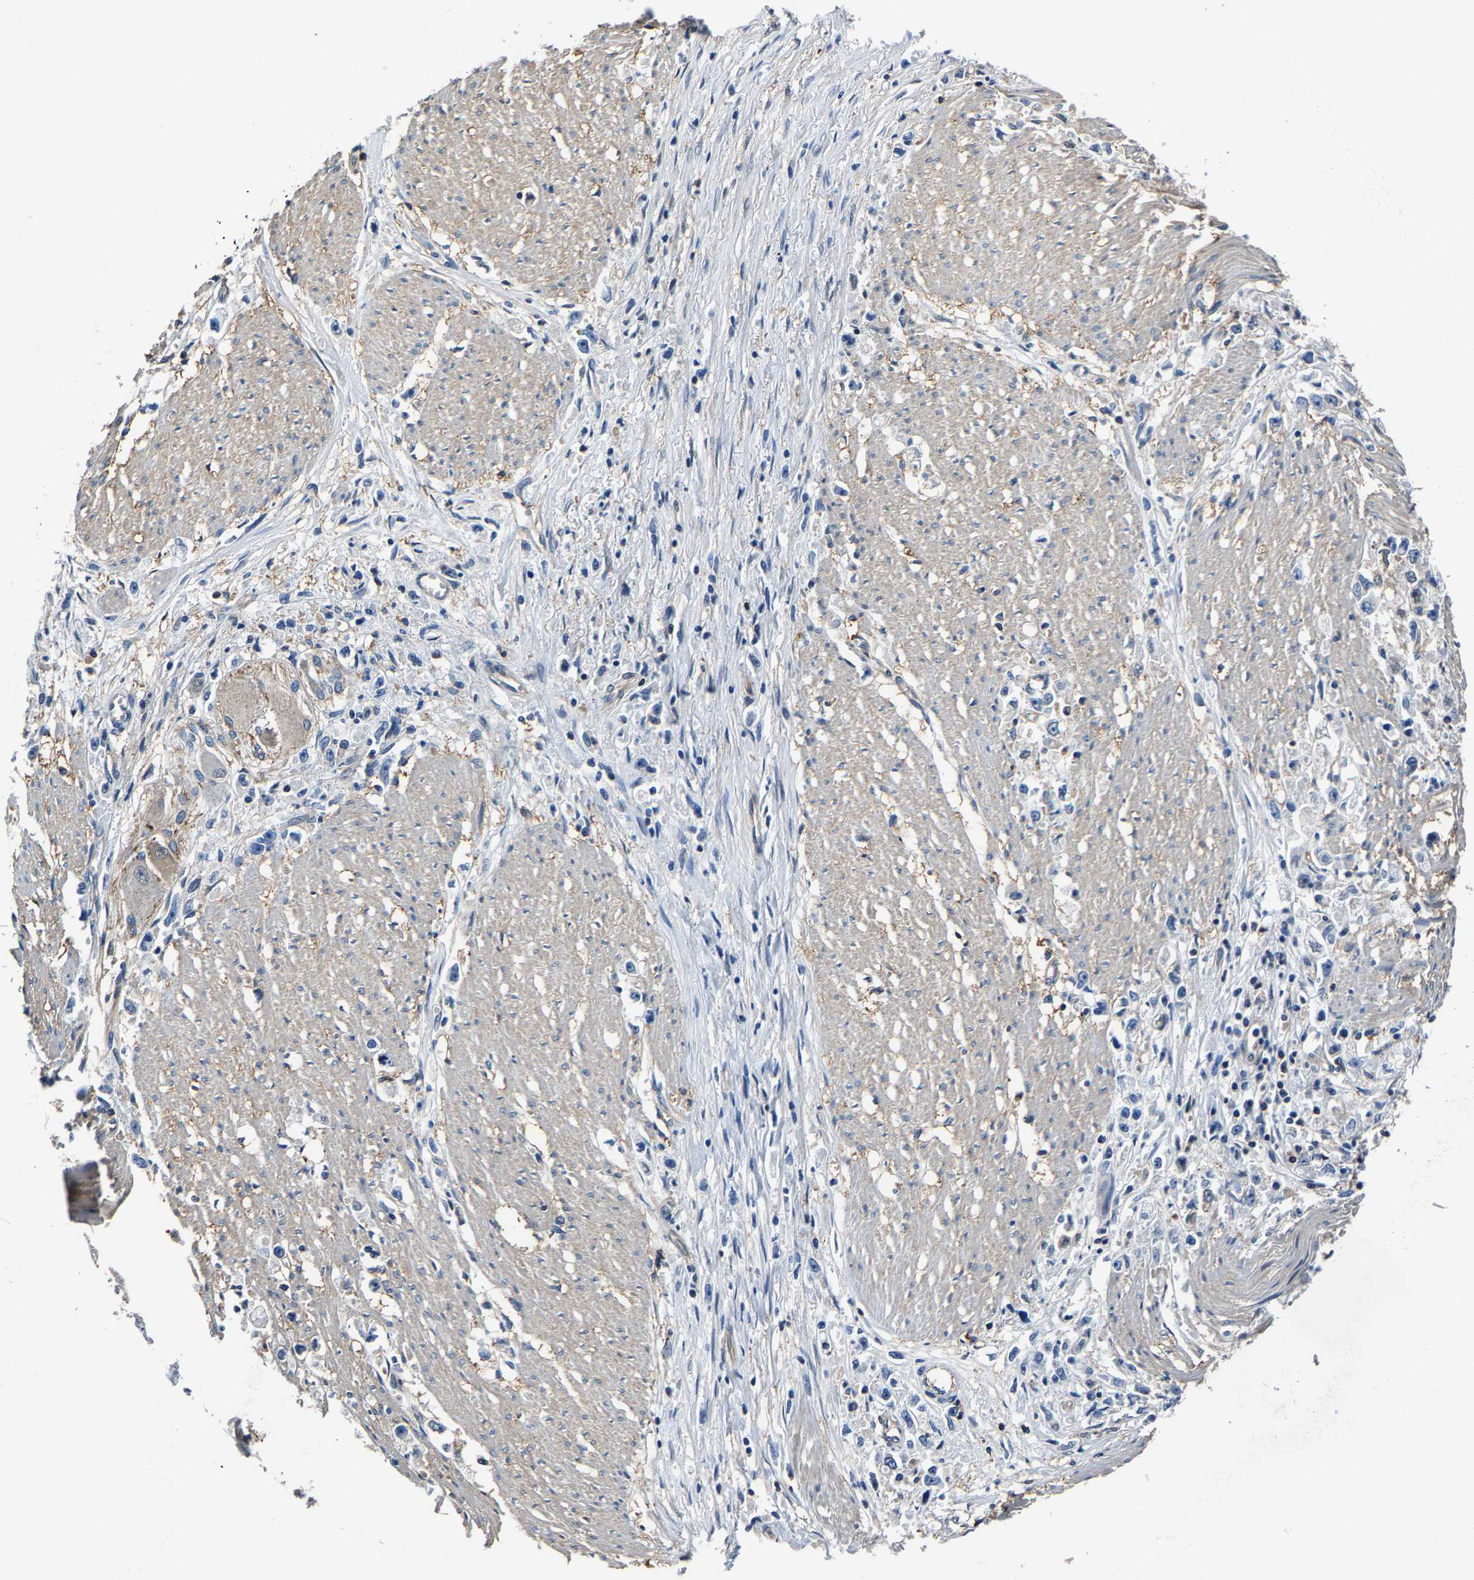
{"staining": {"intensity": "negative", "quantity": "none", "location": "none"}, "tissue": "stomach cancer", "cell_type": "Tumor cells", "image_type": "cancer", "snomed": [{"axis": "morphology", "description": "Adenocarcinoma, NOS"}, {"axis": "topography", "description": "Stomach"}], "caption": "Immunohistochemistry micrograph of stomach adenocarcinoma stained for a protein (brown), which shows no expression in tumor cells.", "gene": "ALDOB", "patient": {"sex": "female", "age": 59}}